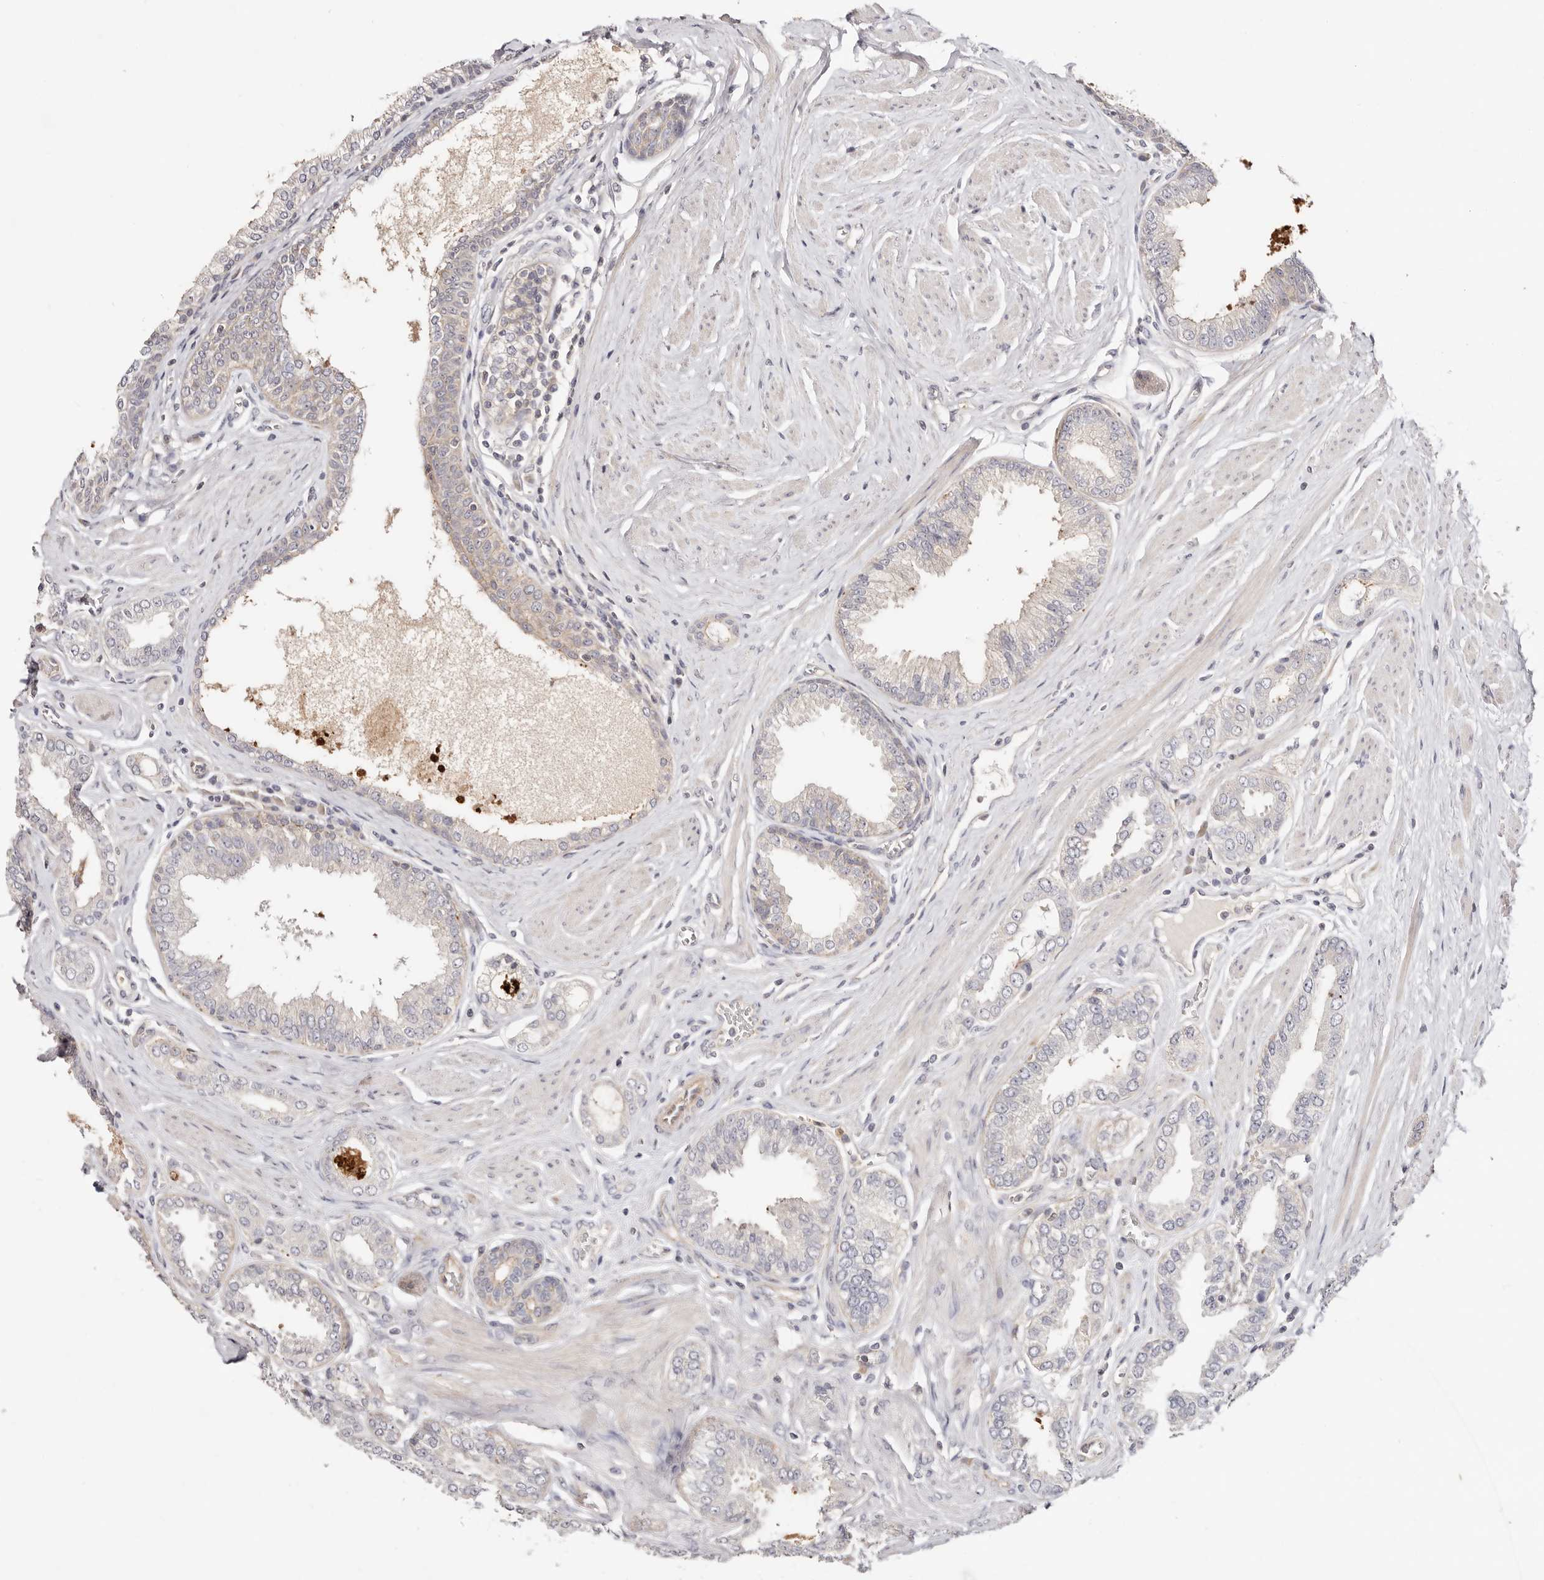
{"staining": {"intensity": "negative", "quantity": "none", "location": "none"}, "tissue": "prostate cancer", "cell_type": "Tumor cells", "image_type": "cancer", "snomed": [{"axis": "morphology", "description": "Adenocarcinoma, Low grade"}, {"axis": "topography", "description": "Prostate"}], "caption": "Histopathology image shows no protein staining in tumor cells of prostate cancer tissue. (DAB immunohistochemistry (IHC), high magnification).", "gene": "SLC35B2", "patient": {"sex": "male", "age": 63}}